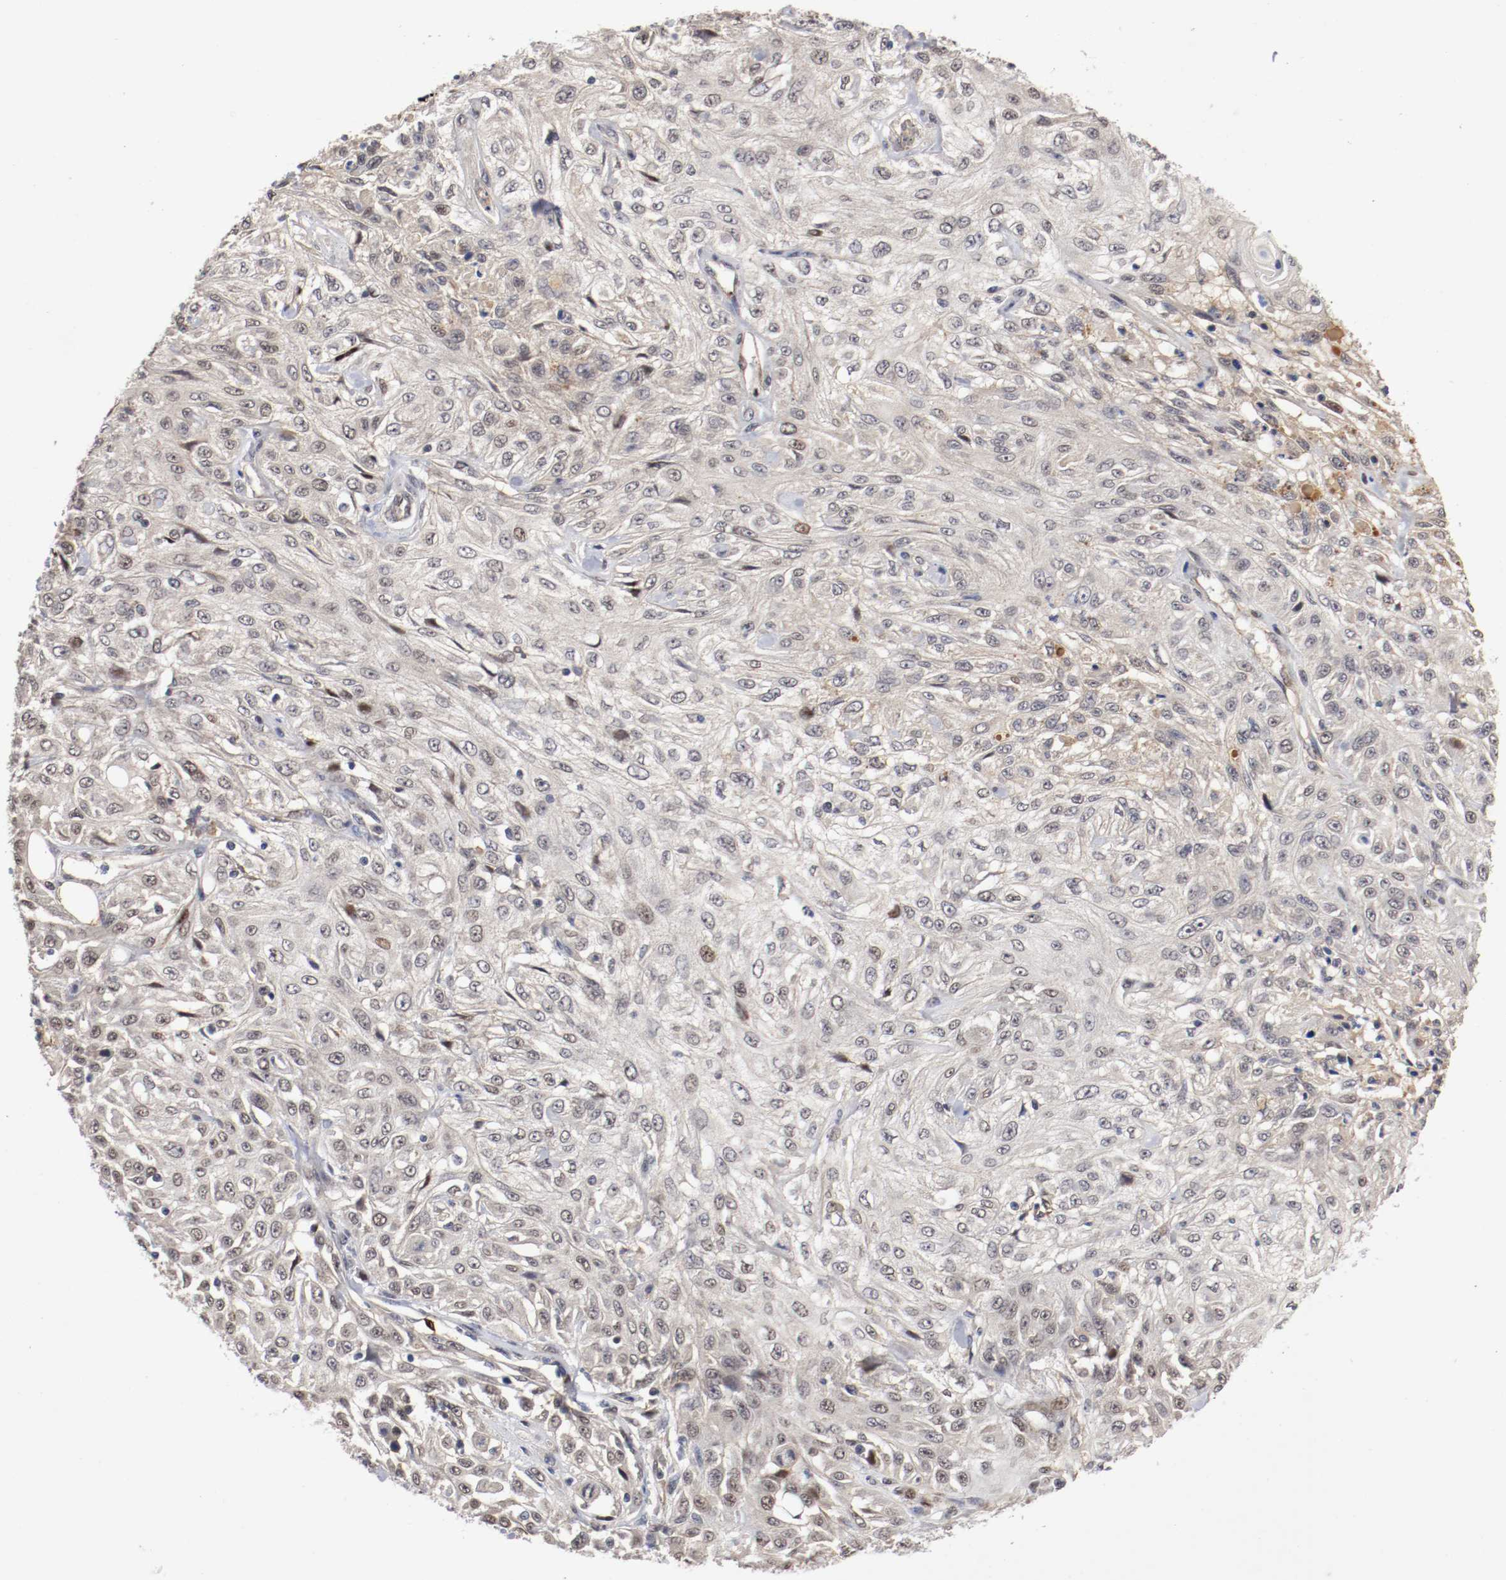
{"staining": {"intensity": "negative", "quantity": "none", "location": "none"}, "tissue": "skin cancer", "cell_type": "Tumor cells", "image_type": "cancer", "snomed": [{"axis": "morphology", "description": "Squamous cell carcinoma, NOS"}, {"axis": "topography", "description": "Skin"}], "caption": "This is an immunohistochemistry image of human skin squamous cell carcinoma. There is no staining in tumor cells.", "gene": "DNMT3B", "patient": {"sex": "male", "age": 75}}